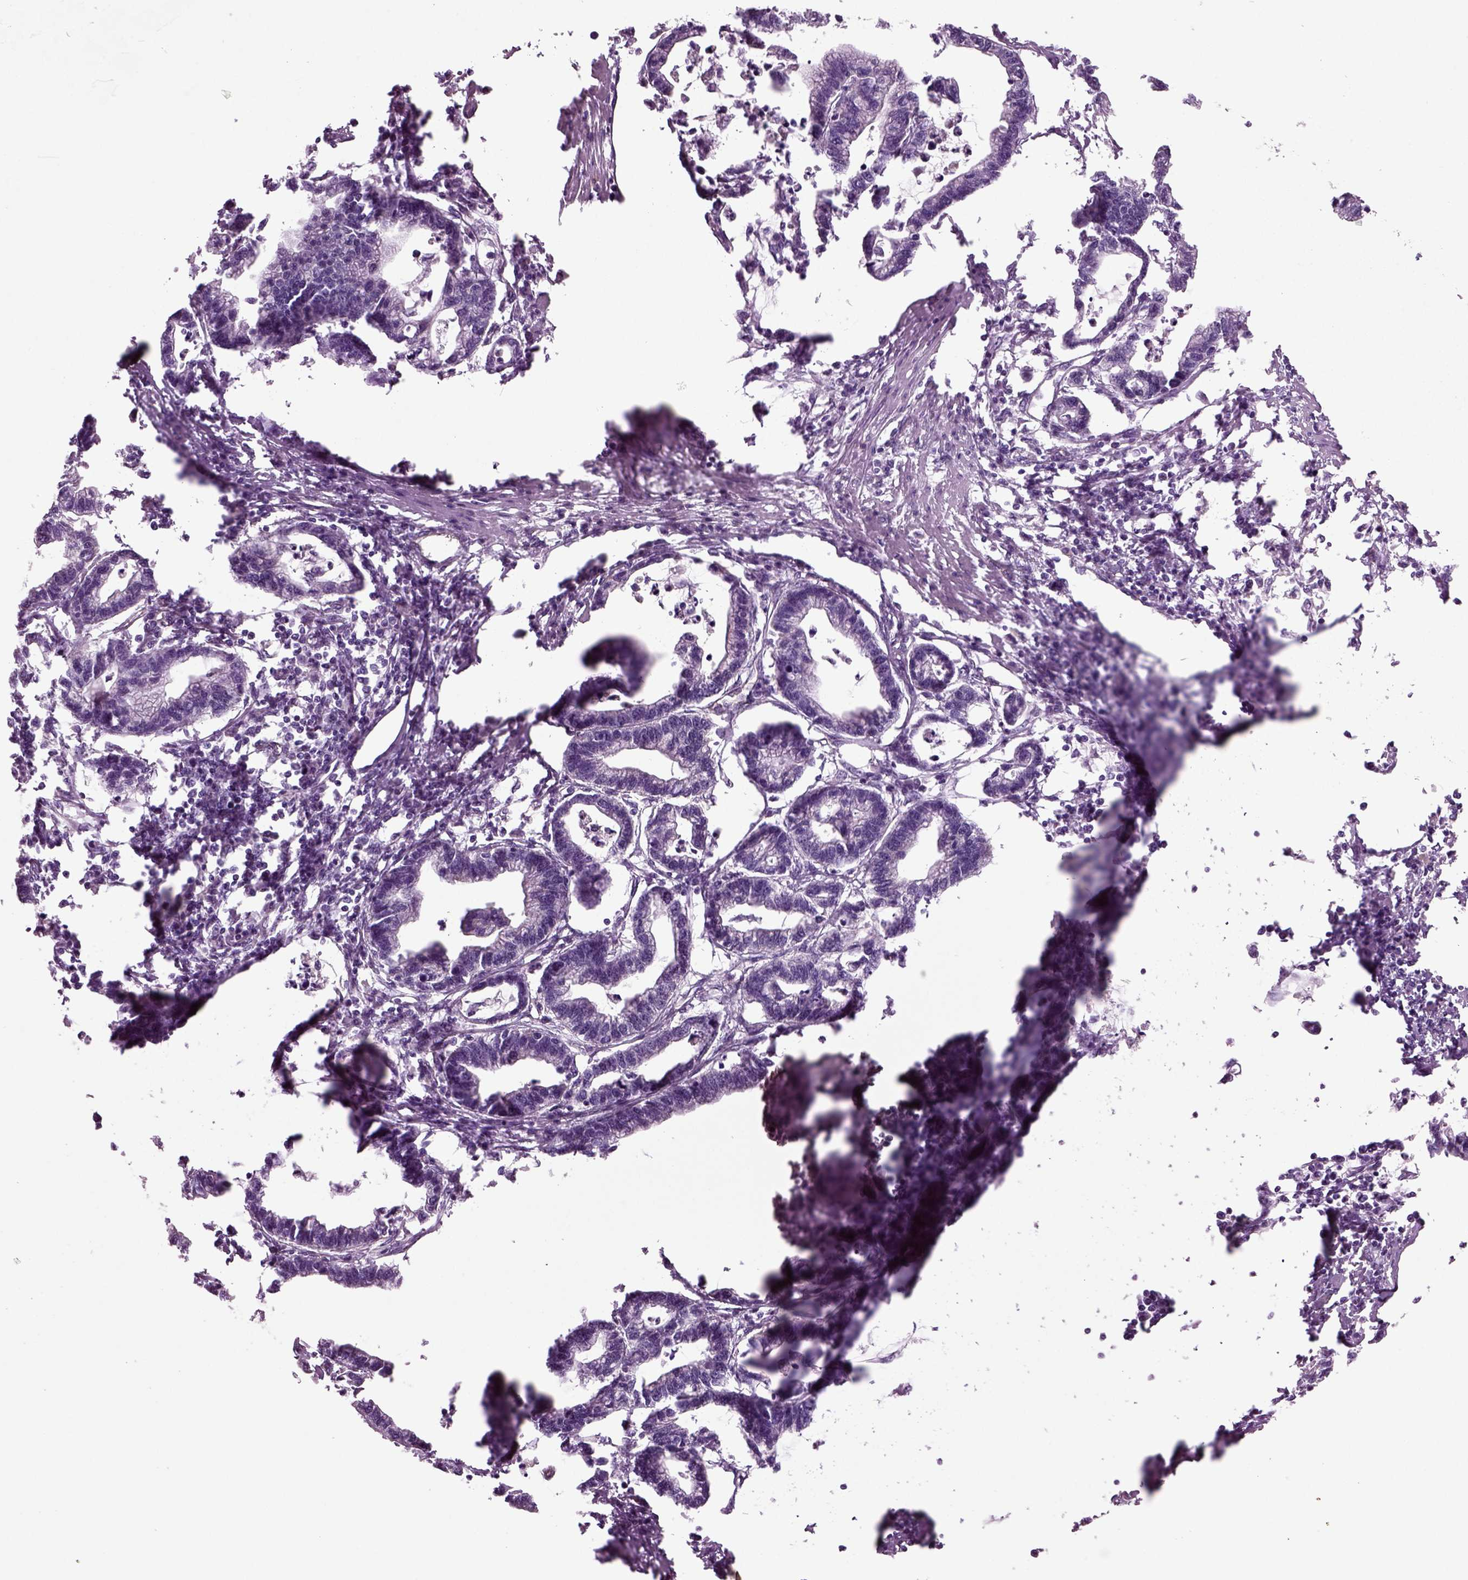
{"staining": {"intensity": "negative", "quantity": "none", "location": "none"}, "tissue": "stomach cancer", "cell_type": "Tumor cells", "image_type": "cancer", "snomed": [{"axis": "morphology", "description": "Adenocarcinoma, NOS"}, {"axis": "topography", "description": "Stomach"}], "caption": "High power microscopy histopathology image of an IHC histopathology image of stomach adenocarcinoma, revealing no significant positivity in tumor cells.", "gene": "COL9A2", "patient": {"sex": "male", "age": 83}}